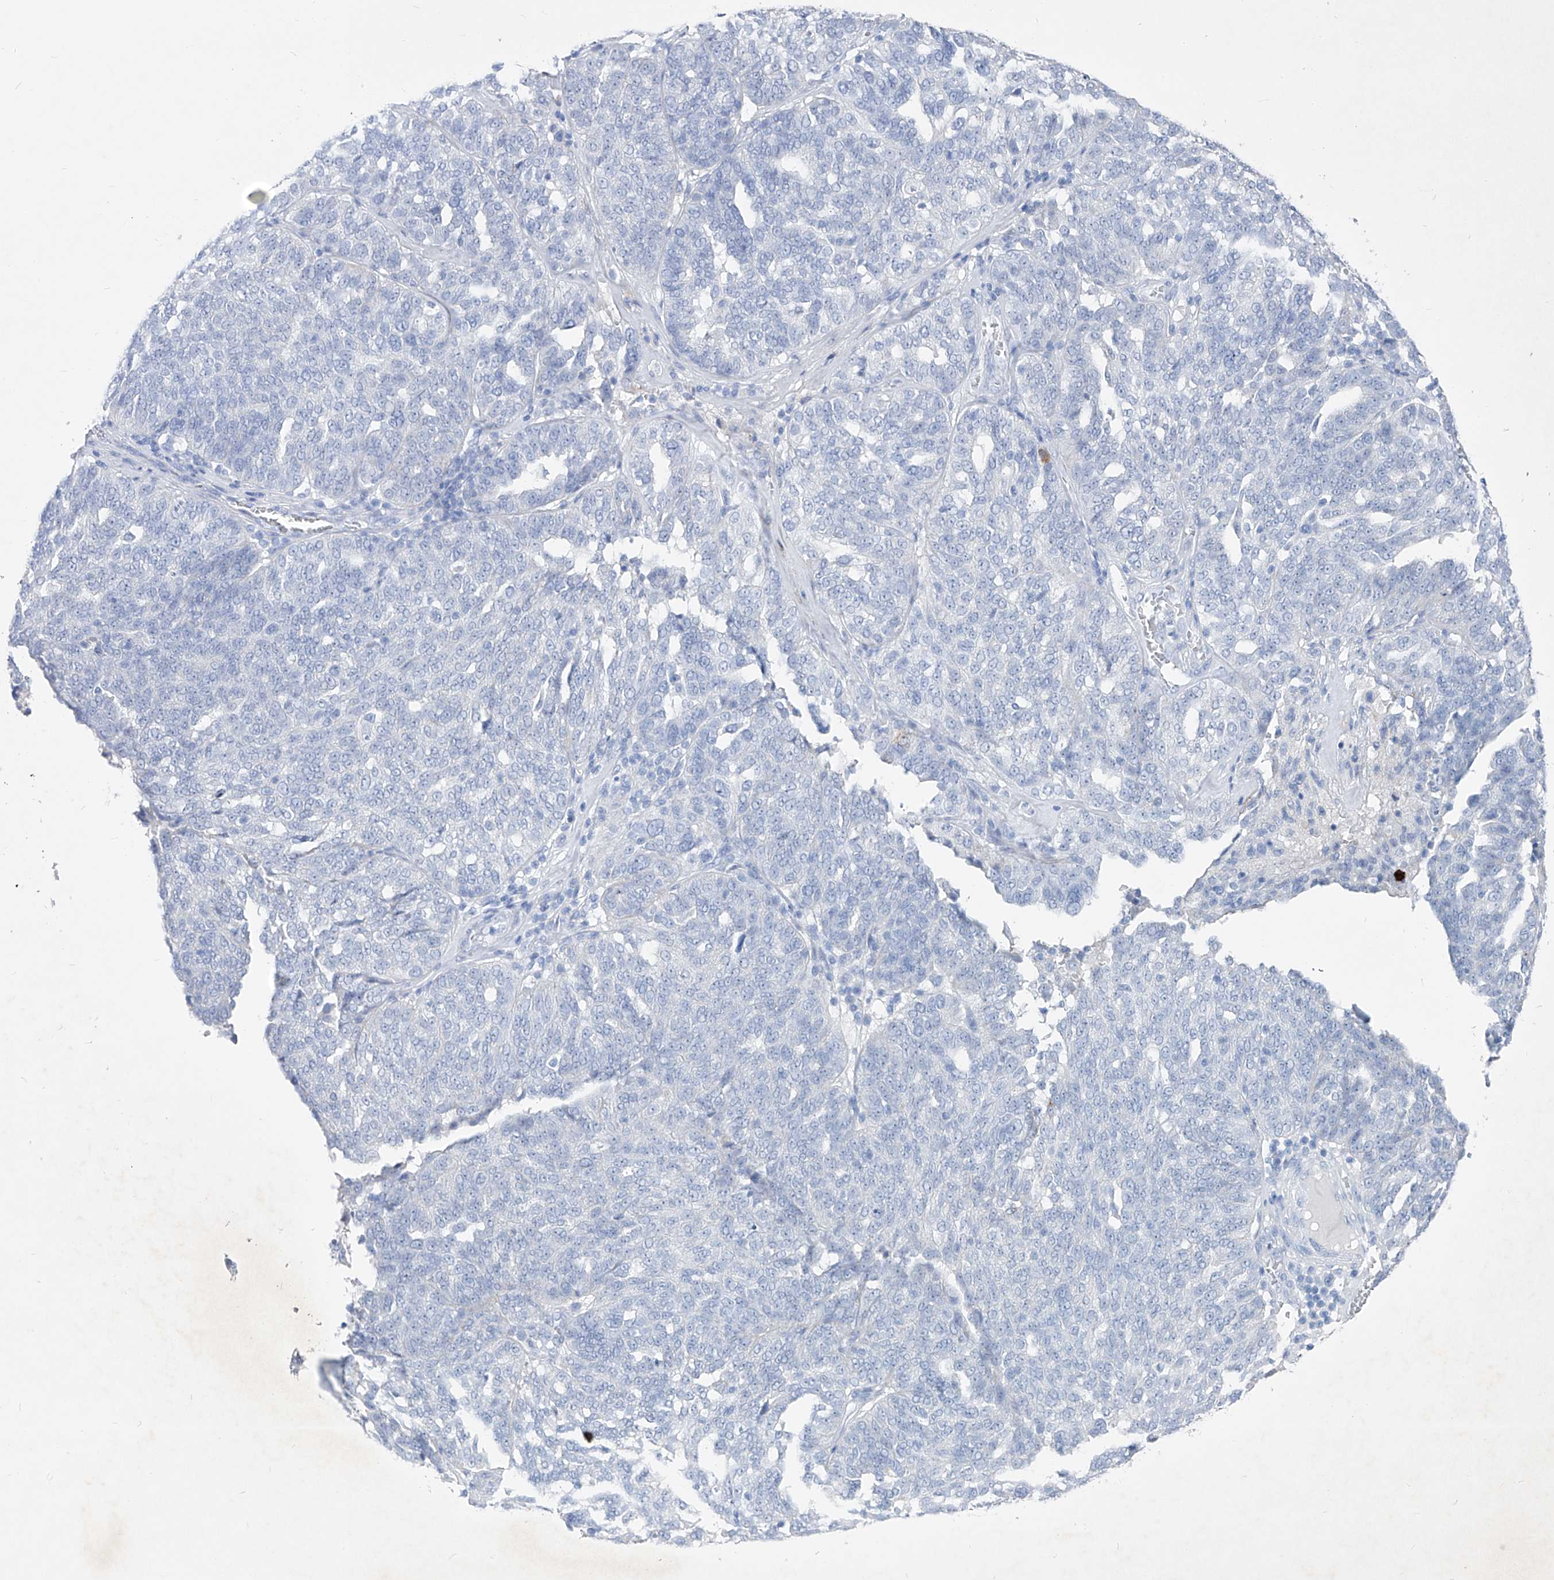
{"staining": {"intensity": "negative", "quantity": "none", "location": "none"}, "tissue": "ovarian cancer", "cell_type": "Tumor cells", "image_type": "cancer", "snomed": [{"axis": "morphology", "description": "Cystadenocarcinoma, serous, NOS"}, {"axis": "topography", "description": "Ovary"}], "caption": "Protein analysis of serous cystadenocarcinoma (ovarian) reveals no significant positivity in tumor cells.", "gene": "FRS3", "patient": {"sex": "female", "age": 59}}